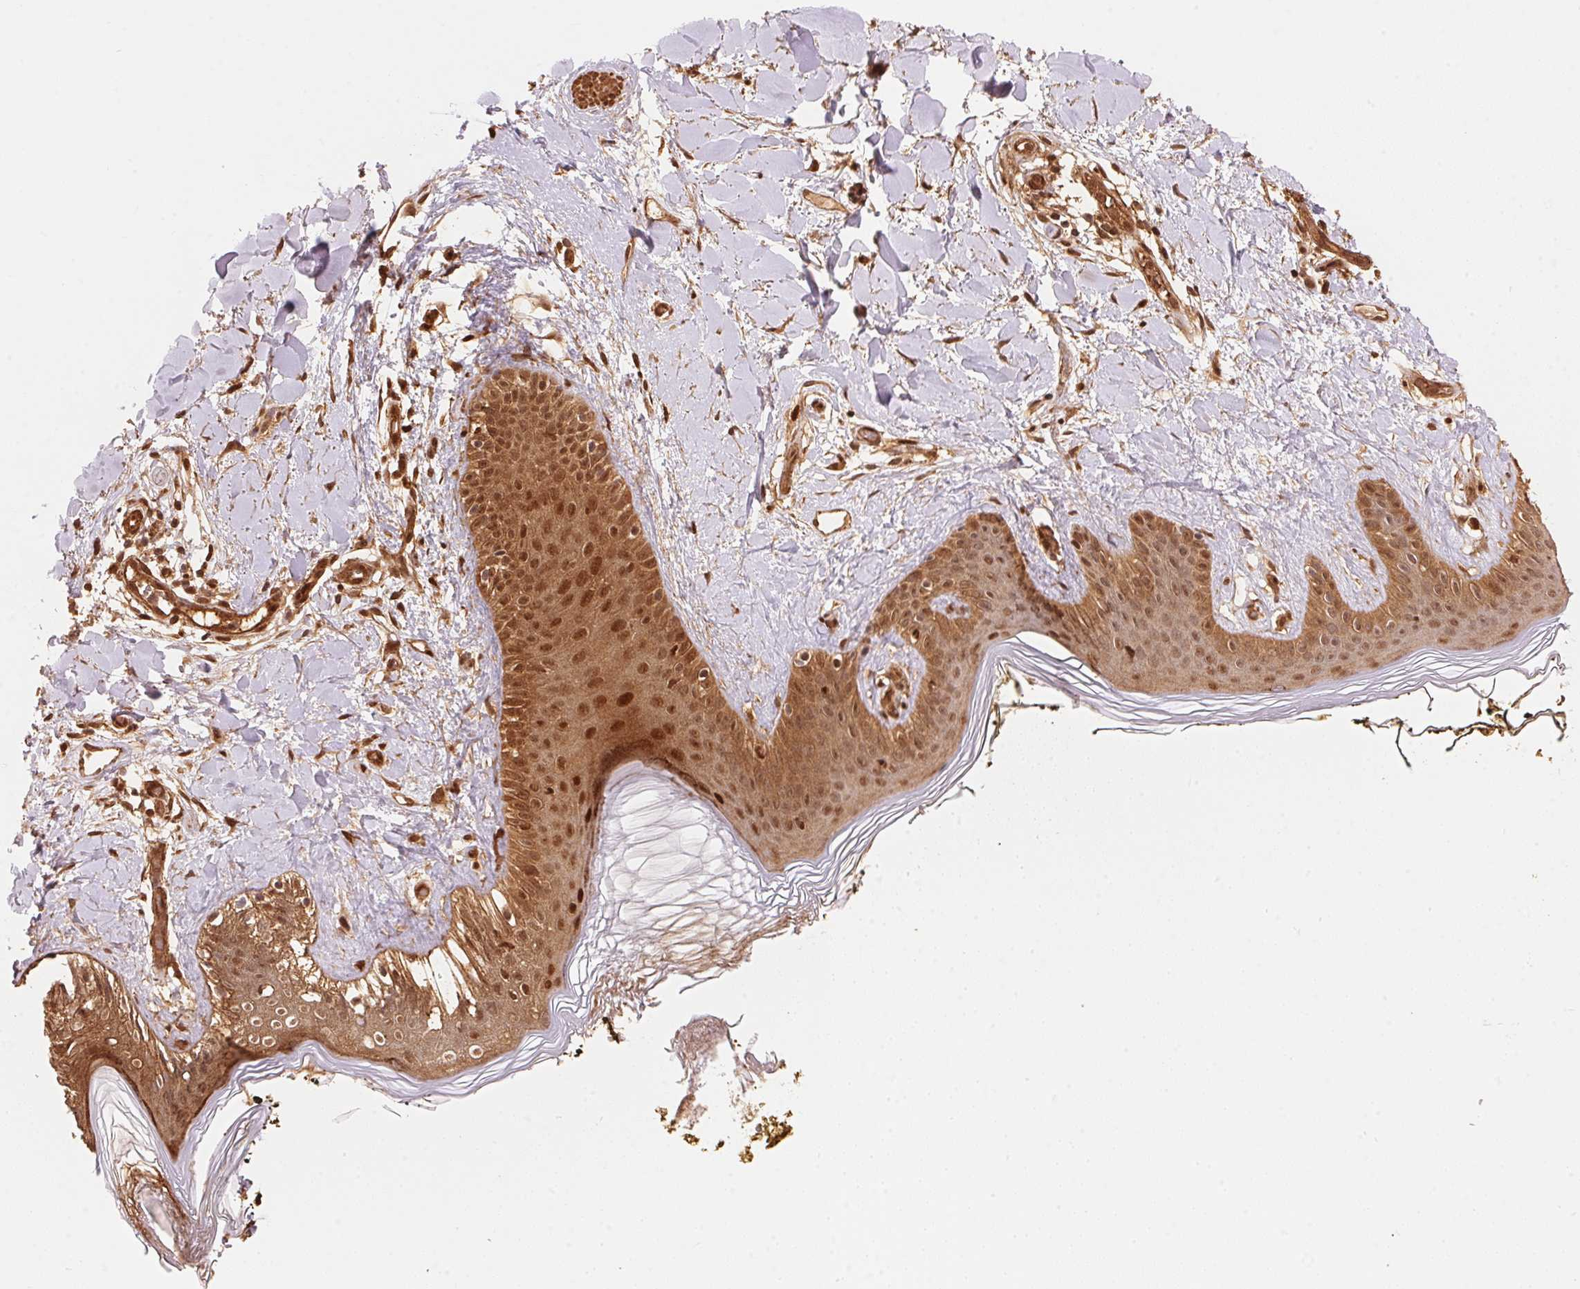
{"staining": {"intensity": "moderate", "quantity": "<25%", "location": "cytoplasmic/membranous,nuclear"}, "tissue": "skin", "cell_type": "Fibroblasts", "image_type": "normal", "snomed": [{"axis": "morphology", "description": "Normal tissue, NOS"}, {"axis": "topography", "description": "Skin"}], "caption": "The image exhibits a brown stain indicating the presence of a protein in the cytoplasmic/membranous,nuclear of fibroblasts in skin.", "gene": "TNIP2", "patient": {"sex": "female", "age": 34}}